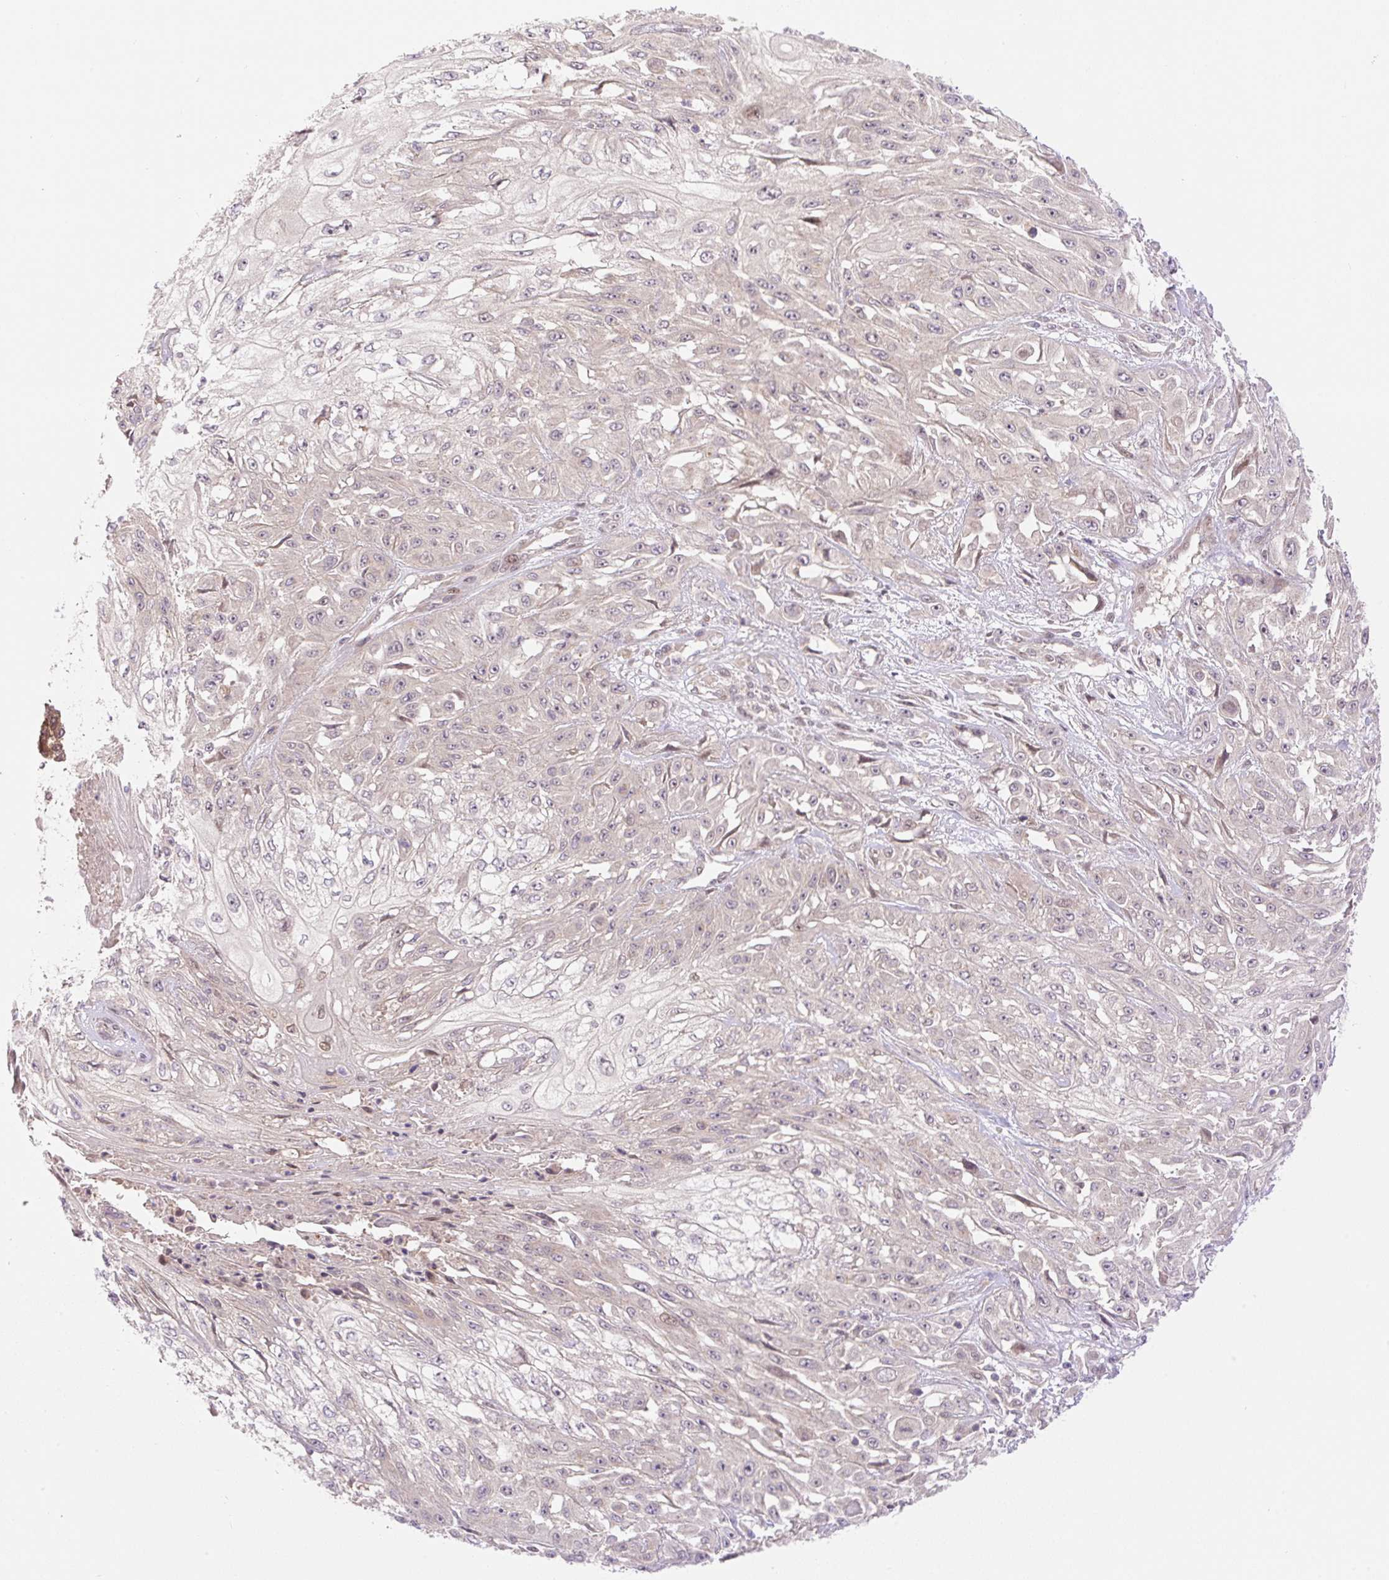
{"staining": {"intensity": "weak", "quantity": "<25%", "location": "nuclear"}, "tissue": "skin cancer", "cell_type": "Tumor cells", "image_type": "cancer", "snomed": [{"axis": "morphology", "description": "Squamous cell carcinoma, NOS"}, {"axis": "morphology", "description": "Squamous cell carcinoma, metastatic, NOS"}, {"axis": "topography", "description": "Skin"}, {"axis": "topography", "description": "Lymph node"}], "caption": "The photomicrograph shows no significant expression in tumor cells of skin metastatic squamous cell carcinoma.", "gene": "VPS25", "patient": {"sex": "male", "age": 75}}